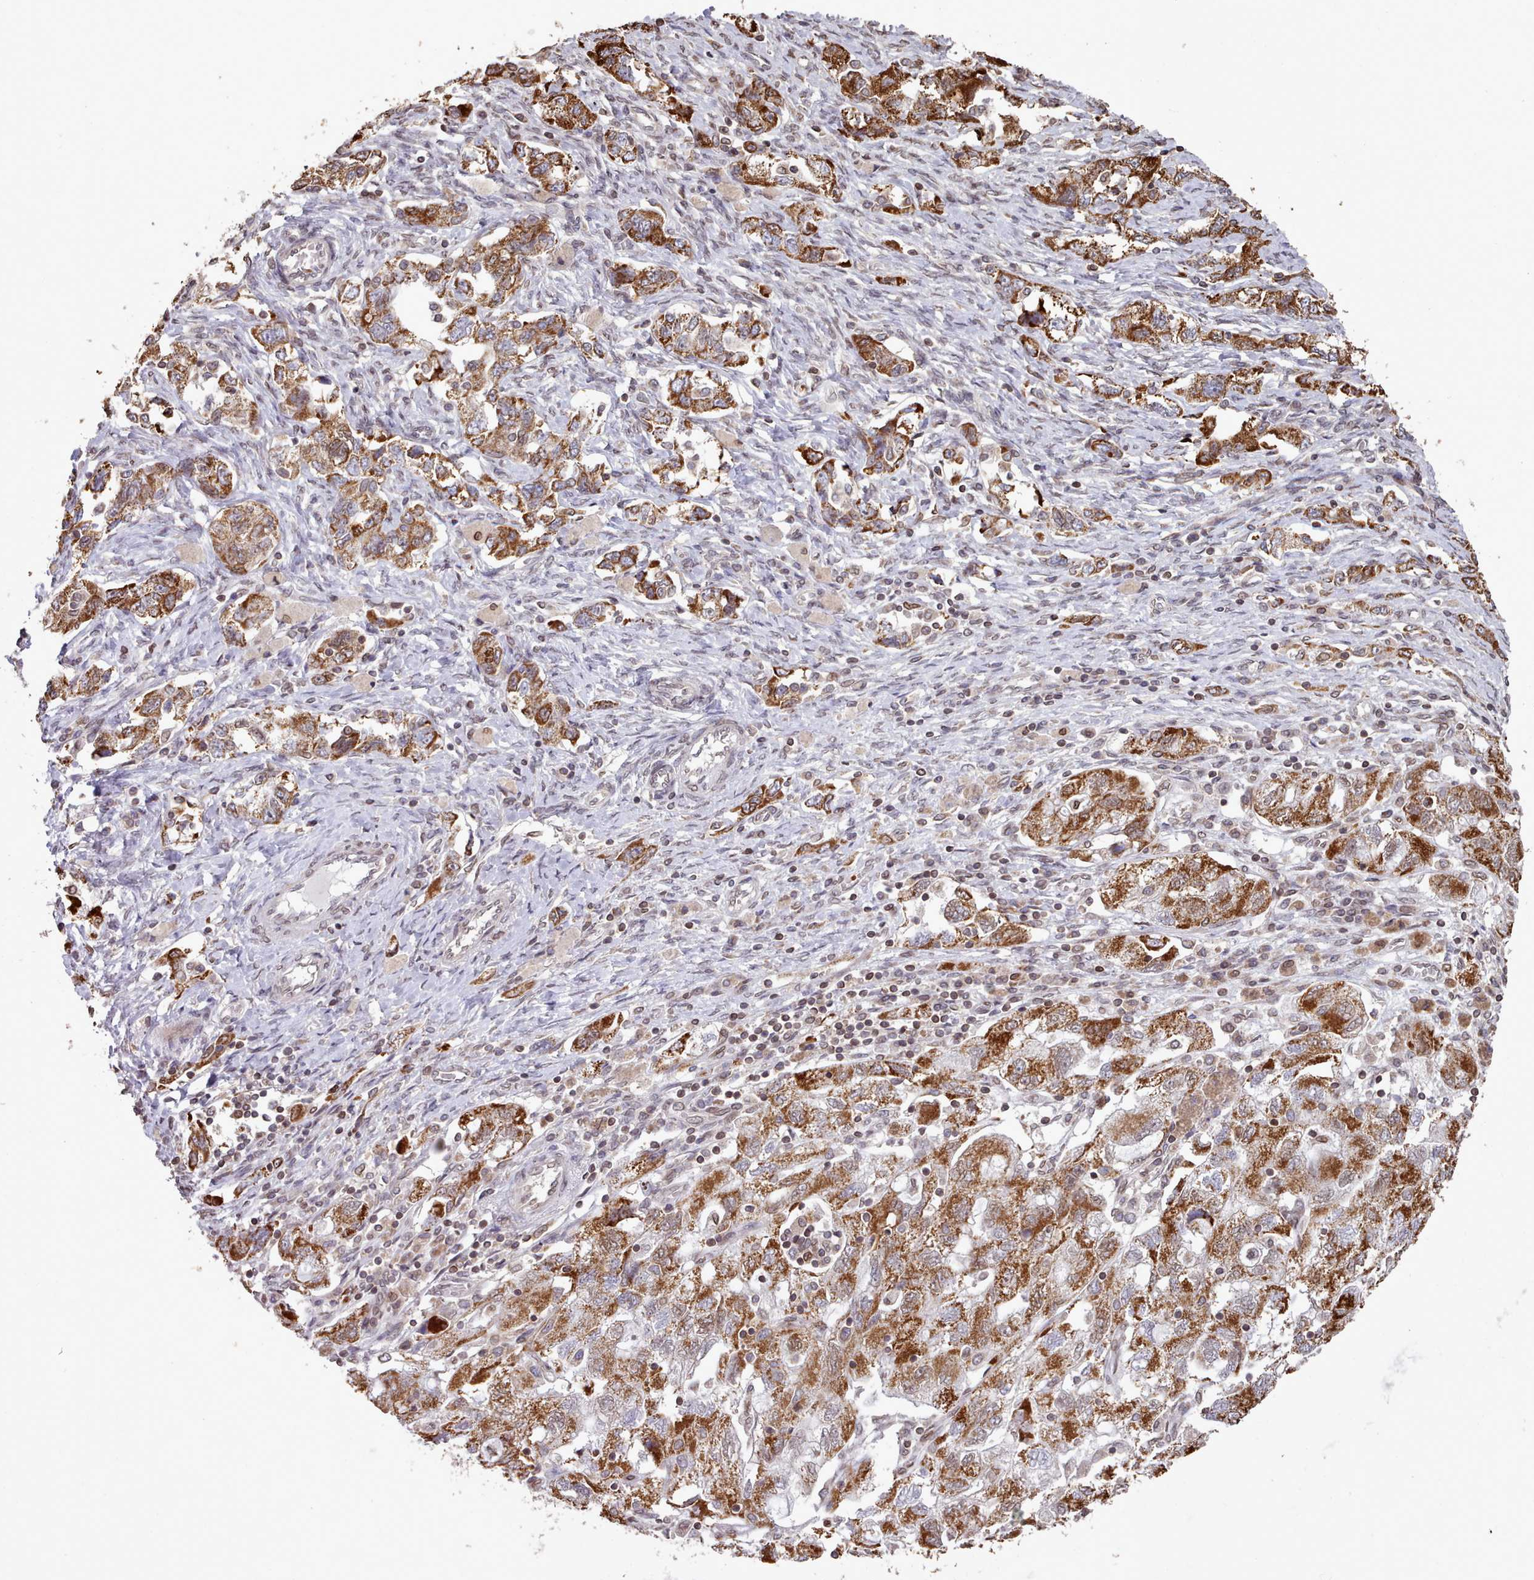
{"staining": {"intensity": "strong", "quantity": ">75%", "location": "cytoplasmic/membranous"}, "tissue": "ovarian cancer", "cell_type": "Tumor cells", "image_type": "cancer", "snomed": [{"axis": "morphology", "description": "Carcinoma, NOS"}, {"axis": "morphology", "description": "Cystadenocarcinoma, serous, NOS"}, {"axis": "topography", "description": "Ovary"}], "caption": "DAB (3,3'-diaminobenzidine) immunohistochemical staining of ovarian cancer displays strong cytoplasmic/membranous protein staining in about >75% of tumor cells.", "gene": "TOR1AIP1", "patient": {"sex": "female", "age": 69}}